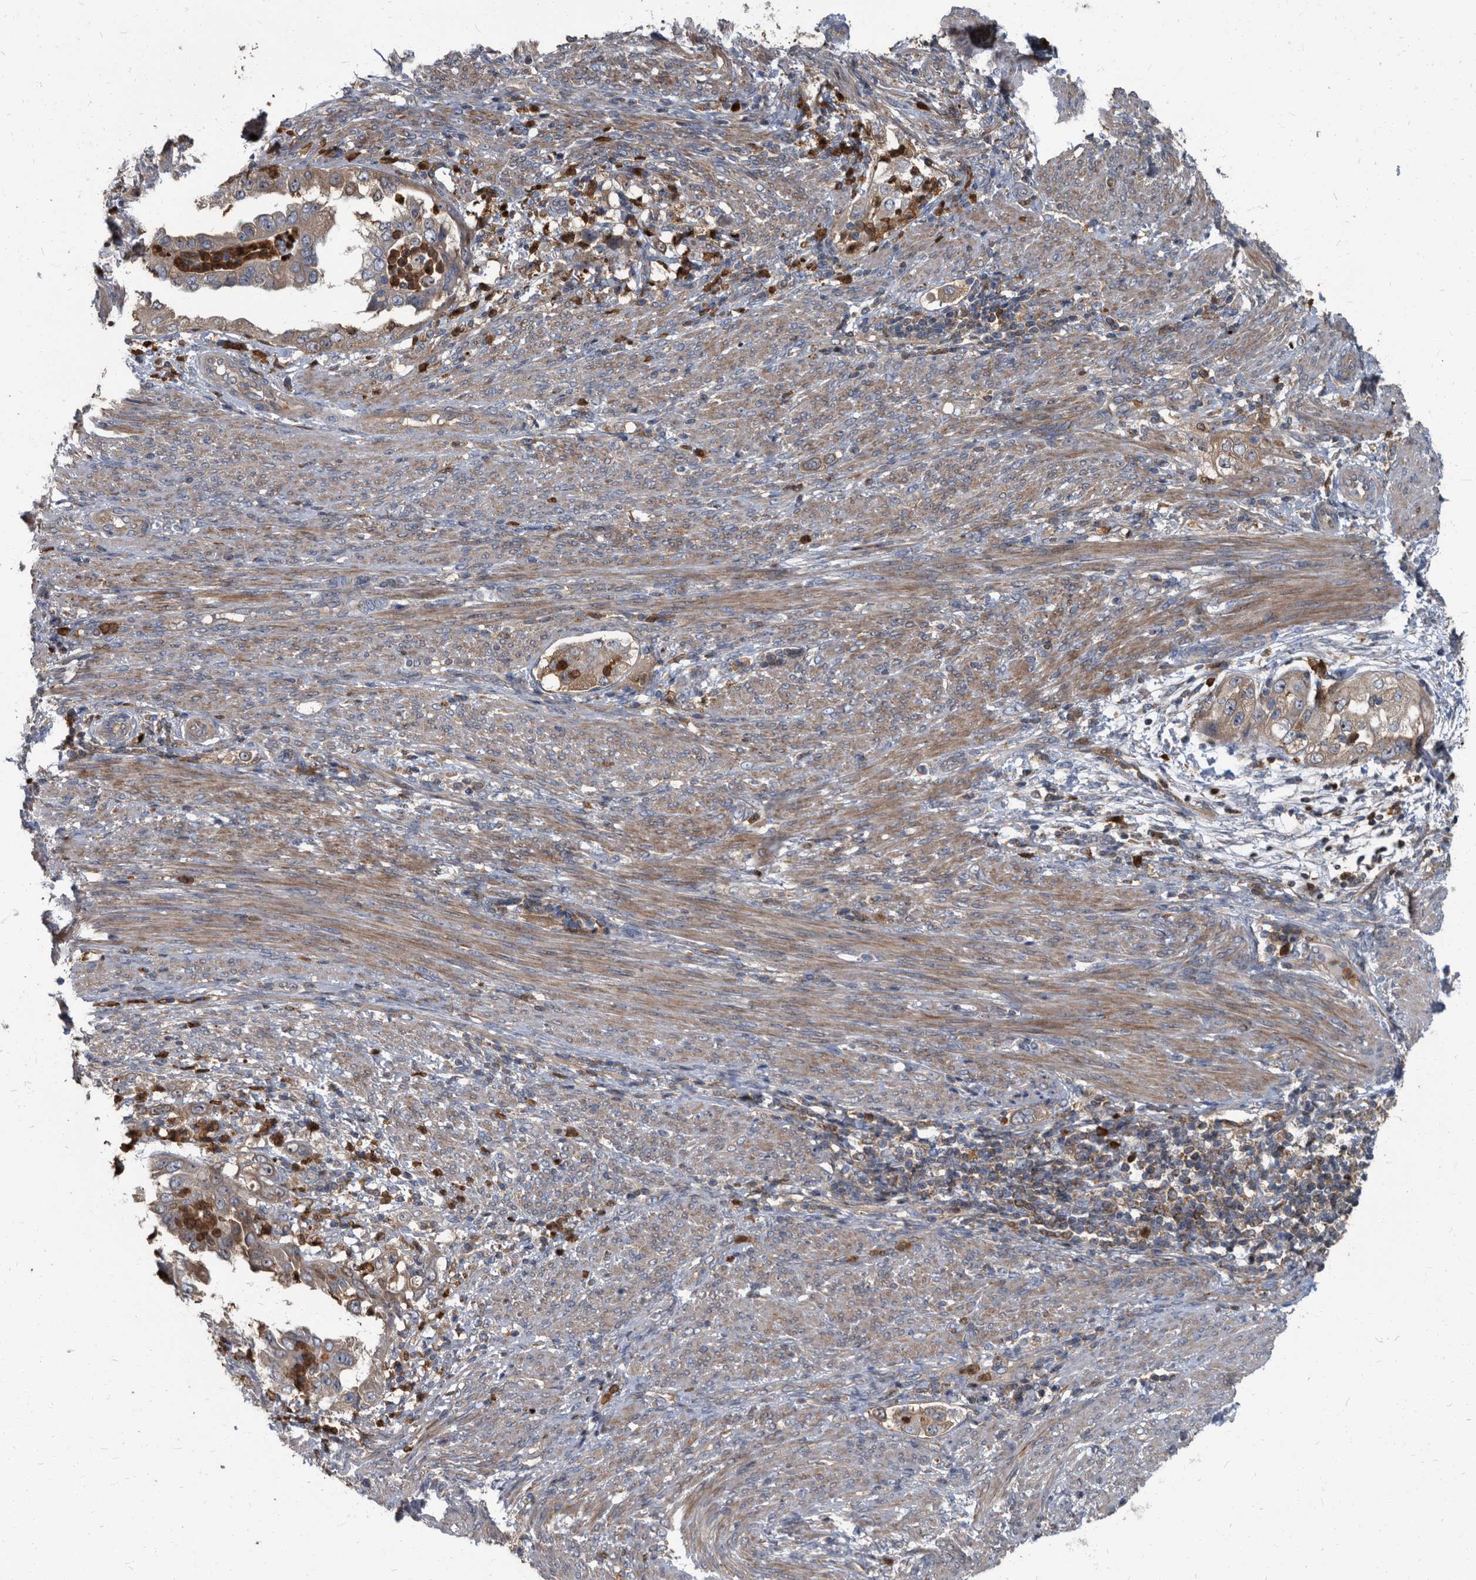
{"staining": {"intensity": "weak", "quantity": ">75%", "location": "cytoplasmic/membranous"}, "tissue": "endometrial cancer", "cell_type": "Tumor cells", "image_type": "cancer", "snomed": [{"axis": "morphology", "description": "Adenocarcinoma, NOS"}, {"axis": "topography", "description": "Endometrium"}], "caption": "Immunohistochemical staining of adenocarcinoma (endometrial) shows low levels of weak cytoplasmic/membranous expression in approximately >75% of tumor cells. (Brightfield microscopy of DAB IHC at high magnification).", "gene": "CDV3", "patient": {"sex": "female", "age": 85}}